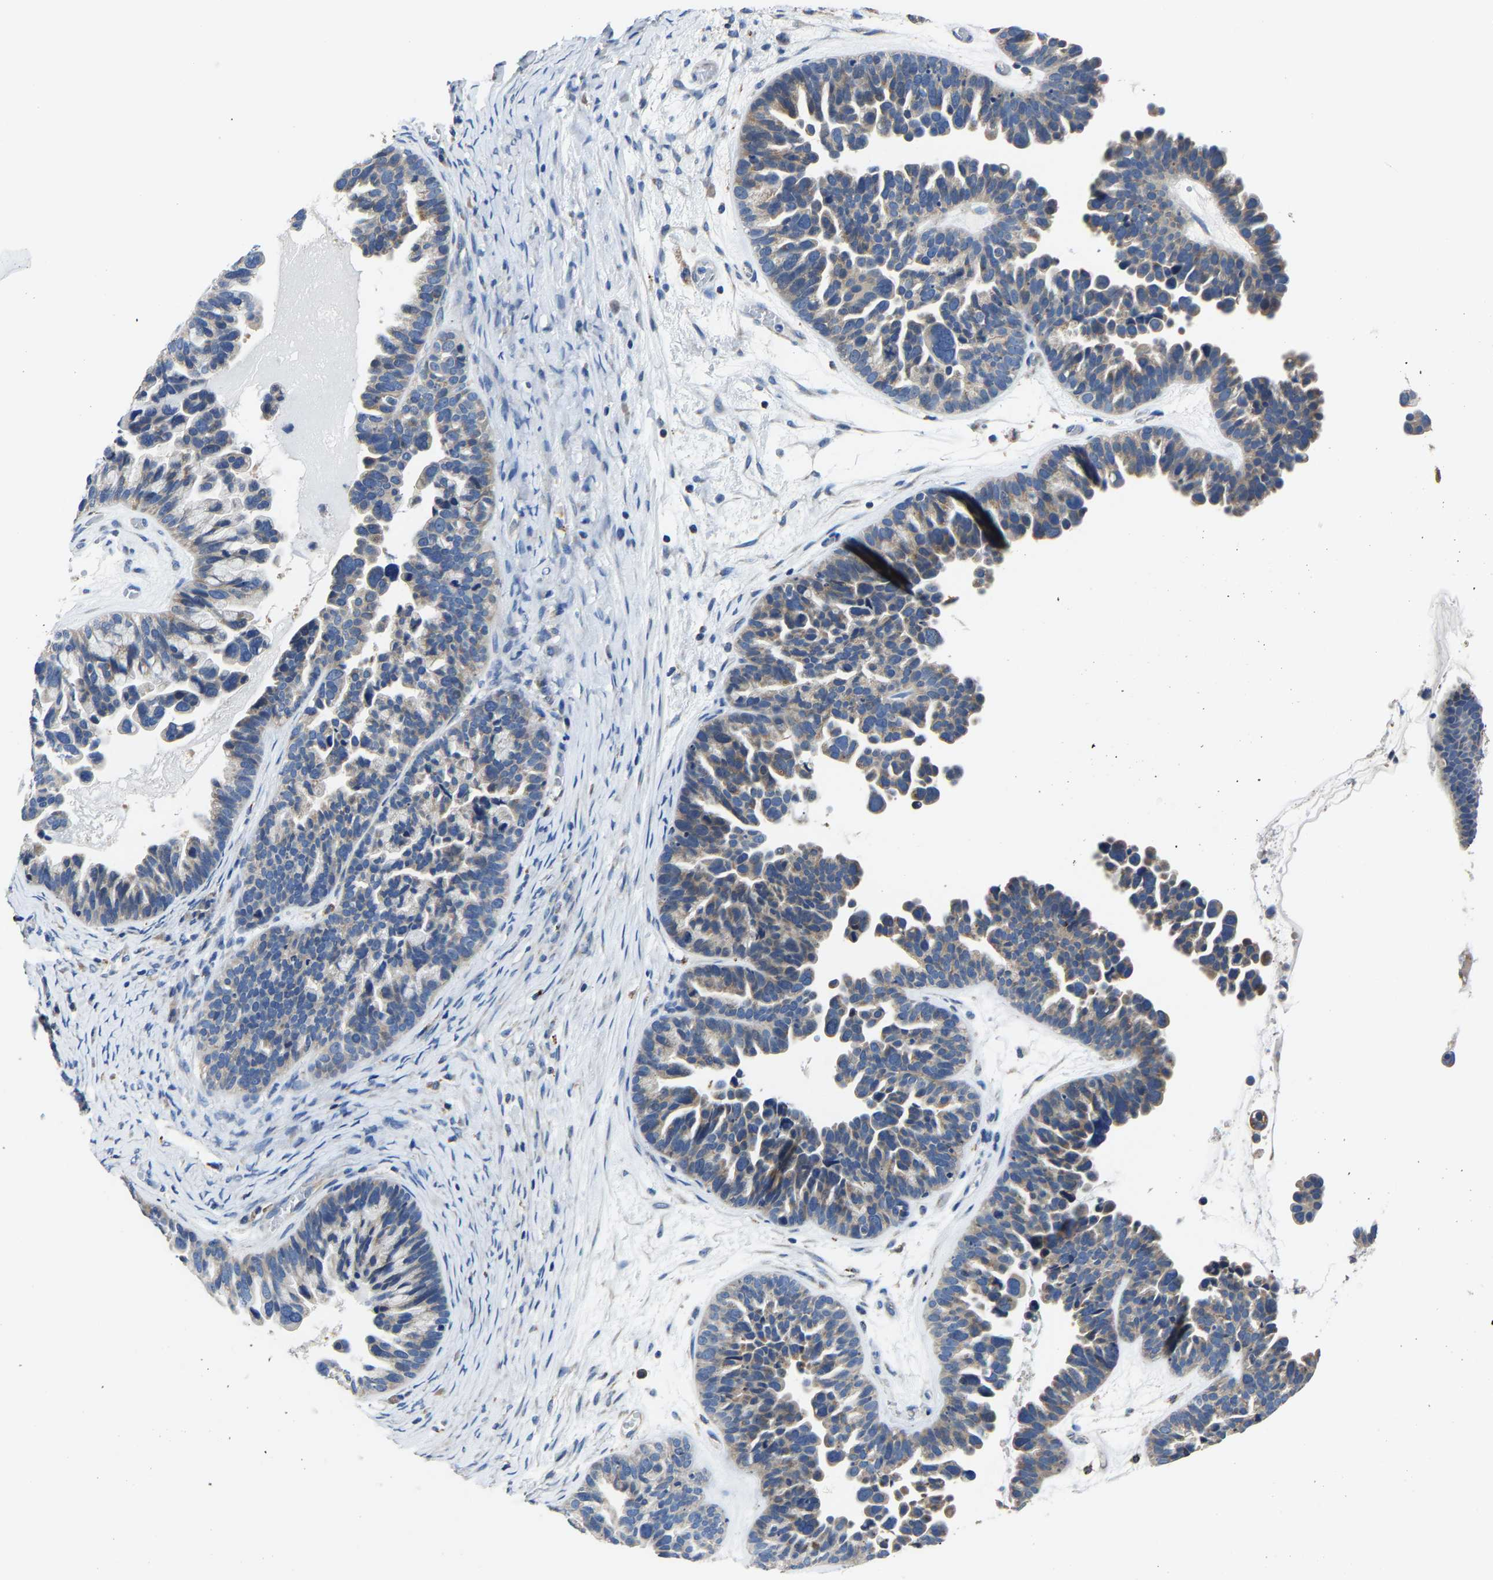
{"staining": {"intensity": "weak", "quantity": "25%-75%", "location": "cytoplasmic/membranous"}, "tissue": "ovarian cancer", "cell_type": "Tumor cells", "image_type": "cancer", "snomed": [{"axis": "morphology", "description": "Cystadenocarcinoma, serous, NOS"}, {"axis": "topography", "description": "Ovary"}], "caption": "Weak cytoplasmic/membranous expression is appreciated in approximately 25%-75% of tumor cells in ovarian cancer.", "gene": "AGK", "patient": {"sex": "female", "age": 56}}